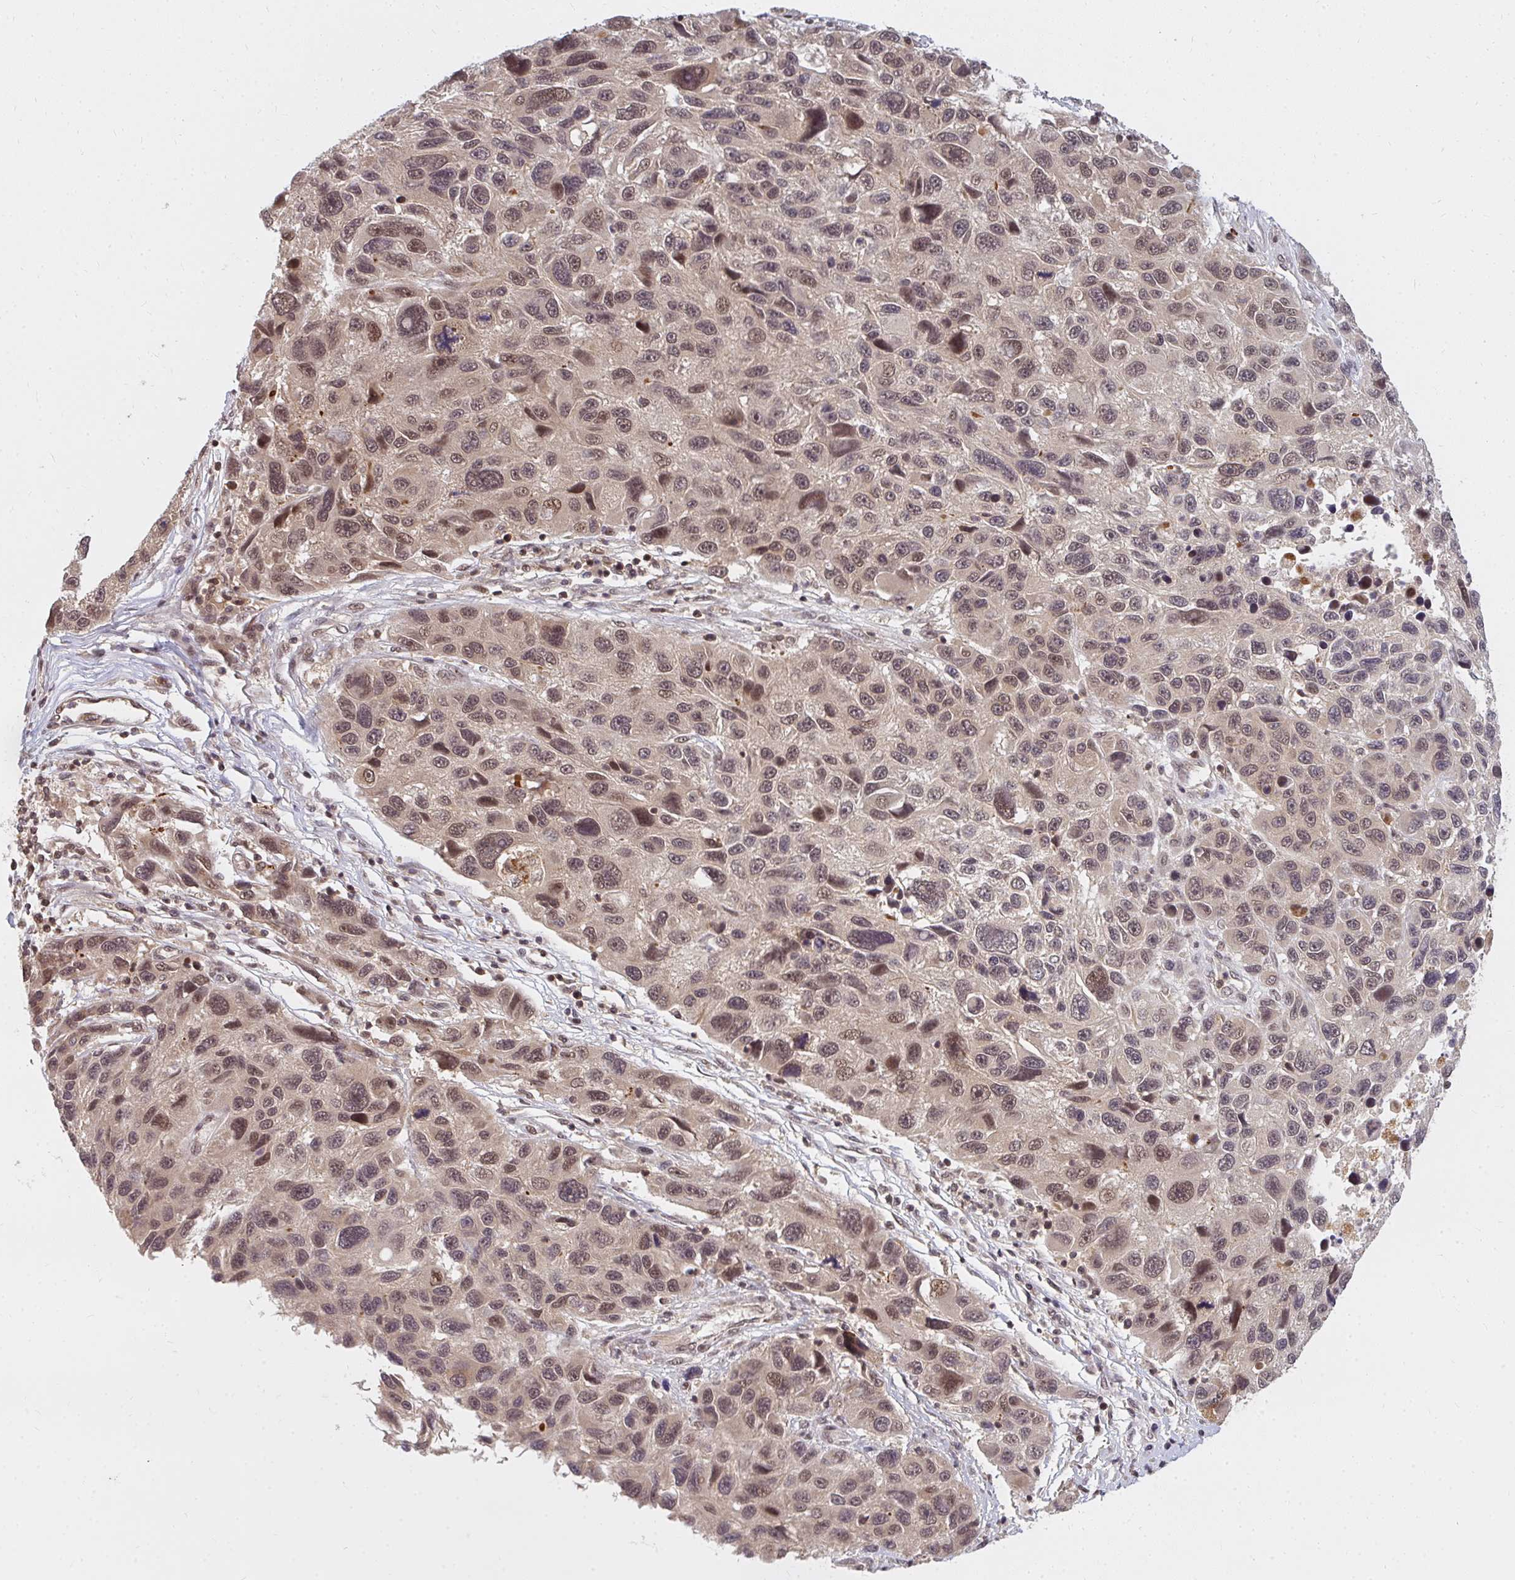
{"staining": {"intensity": "moderate", "quantity": ">75%", "location": "nuclear"}, "tissue": "melanoma", "cell_type": "Tumor cells", "image_type": "cancer", "snomed": [{"axis": "morphology", "description": "Malignant melanoma, NOS"}, {"axis": "topography", "description": "Skin"}], "caption": "This image shows immunohistochemistry (IHC) staining of human malignant melanoma, with medium moderate nuclear staining in approximately >75% of tumor cells.", "gene": "GTF3C6", "patient": {"sex": "male", "age": 53}}